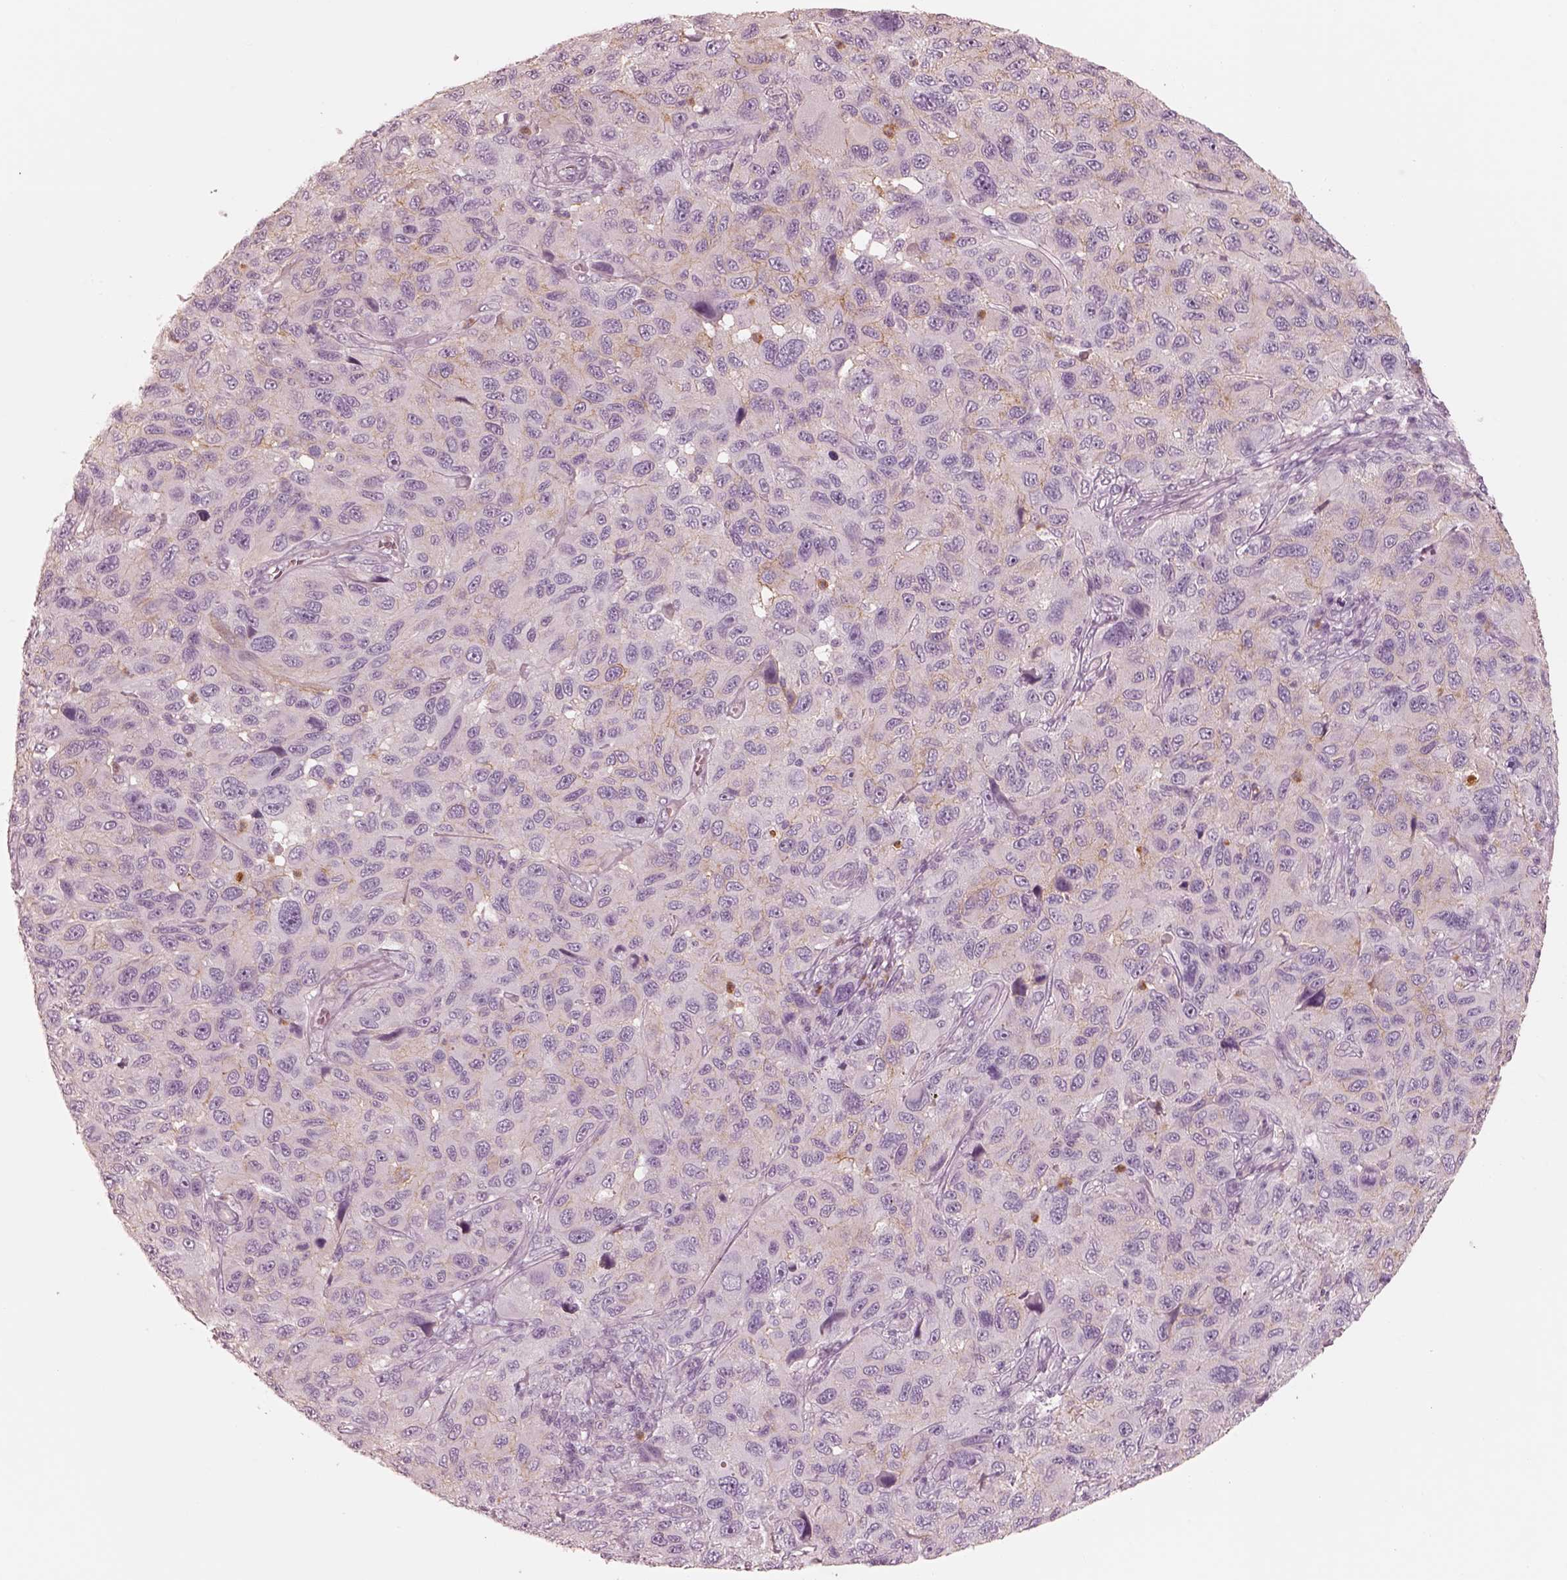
{"staining": {"intensity": "weak", "quantity": "<25%", "location": "cytoplasmic/membranous"}, "tissue": "melanoma", "cell_type": "Tumor cells", "image_type": "cancer", "snomed": [{"axis": "morphology", "description": "Malignant melanoma, NOS"}, {"axis": "topography", "description": "Skin"}], "caption": "A photomicrograph of human malignant melanoma is negative for staining in tumor cells.", "gene": "GPRIN1", "patient": {"sex": "male", "age": 53}}